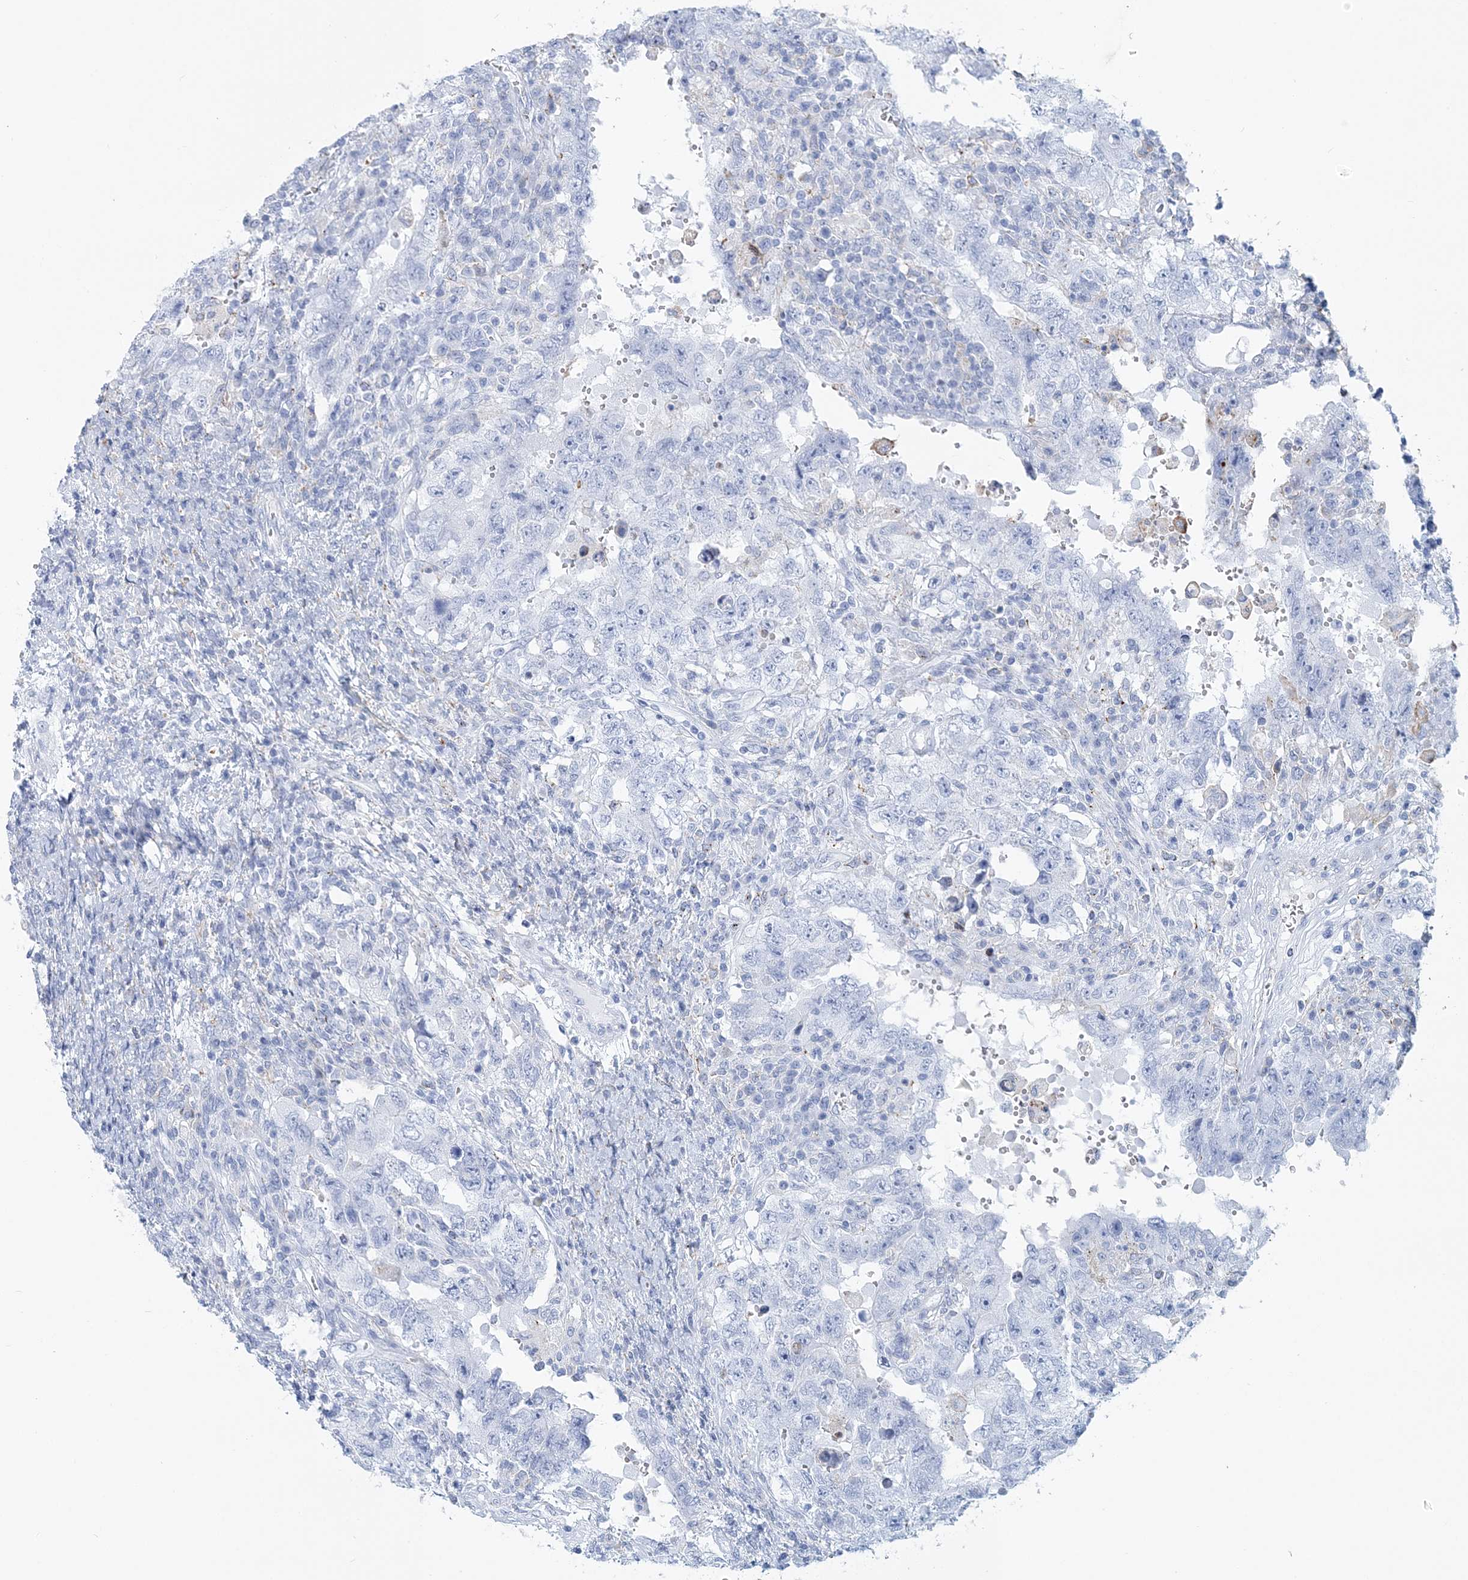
{"staining": {"intensity": "negative", "quantity": "none", "location": "none"}, "tissue": "testis cancer", "cell_type": "Tumor cells", "image_type": "cancer", "snomed": [{"axis": "morphology", "description": "Carcinoma, Embryonal, NOS"}, {"axis": "topography", "description": "Testis"}], "caption": "Tumor cells show no significant positivity in testis embryonal carcinoma. (DAB immunohistochemistry (IHC) visualized using brightfield microscopy, high magnification).", "gene": "NKX6-1", "patient": {"sex": "male", "age": 26}}